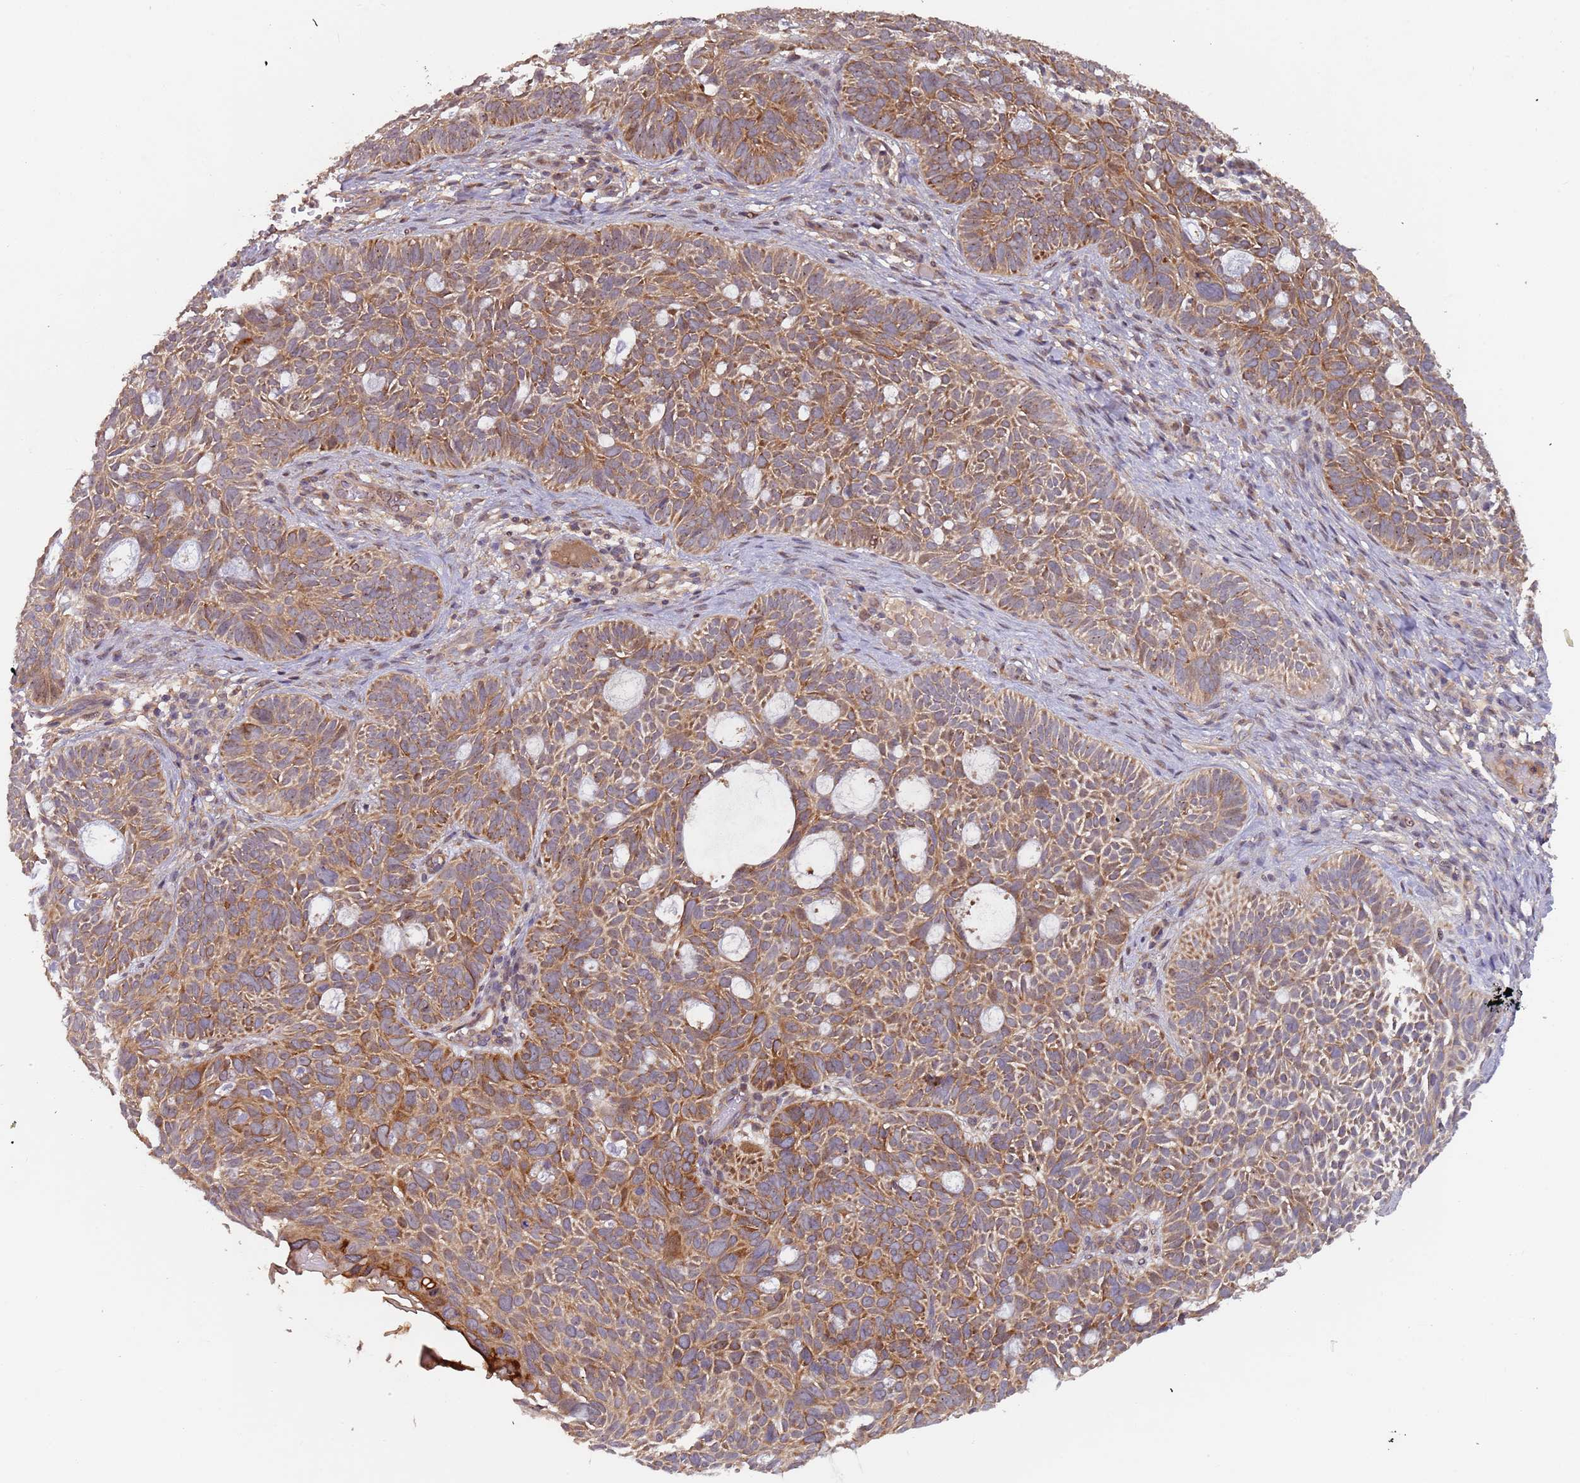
{"staining": {"intensity": "moderate", "quantity": ">75%", "location": "cytoplasmic/membranous"}, "tissue": "skin cancer", "cell_type": "Tumor cells", "image_type": "cancer", "snomed": [{"axis": "morphology", "description": "Basal cell carcinoma"}, {"axis": "topography", "description": "Skin"}], "caption": "Skin cancer tissue reveals moderate cytoplasmic/membranous positivity in about >75% of tumor cells", "gene": "KANSL1L", "patient": {"sex": "male", "age": 69}}